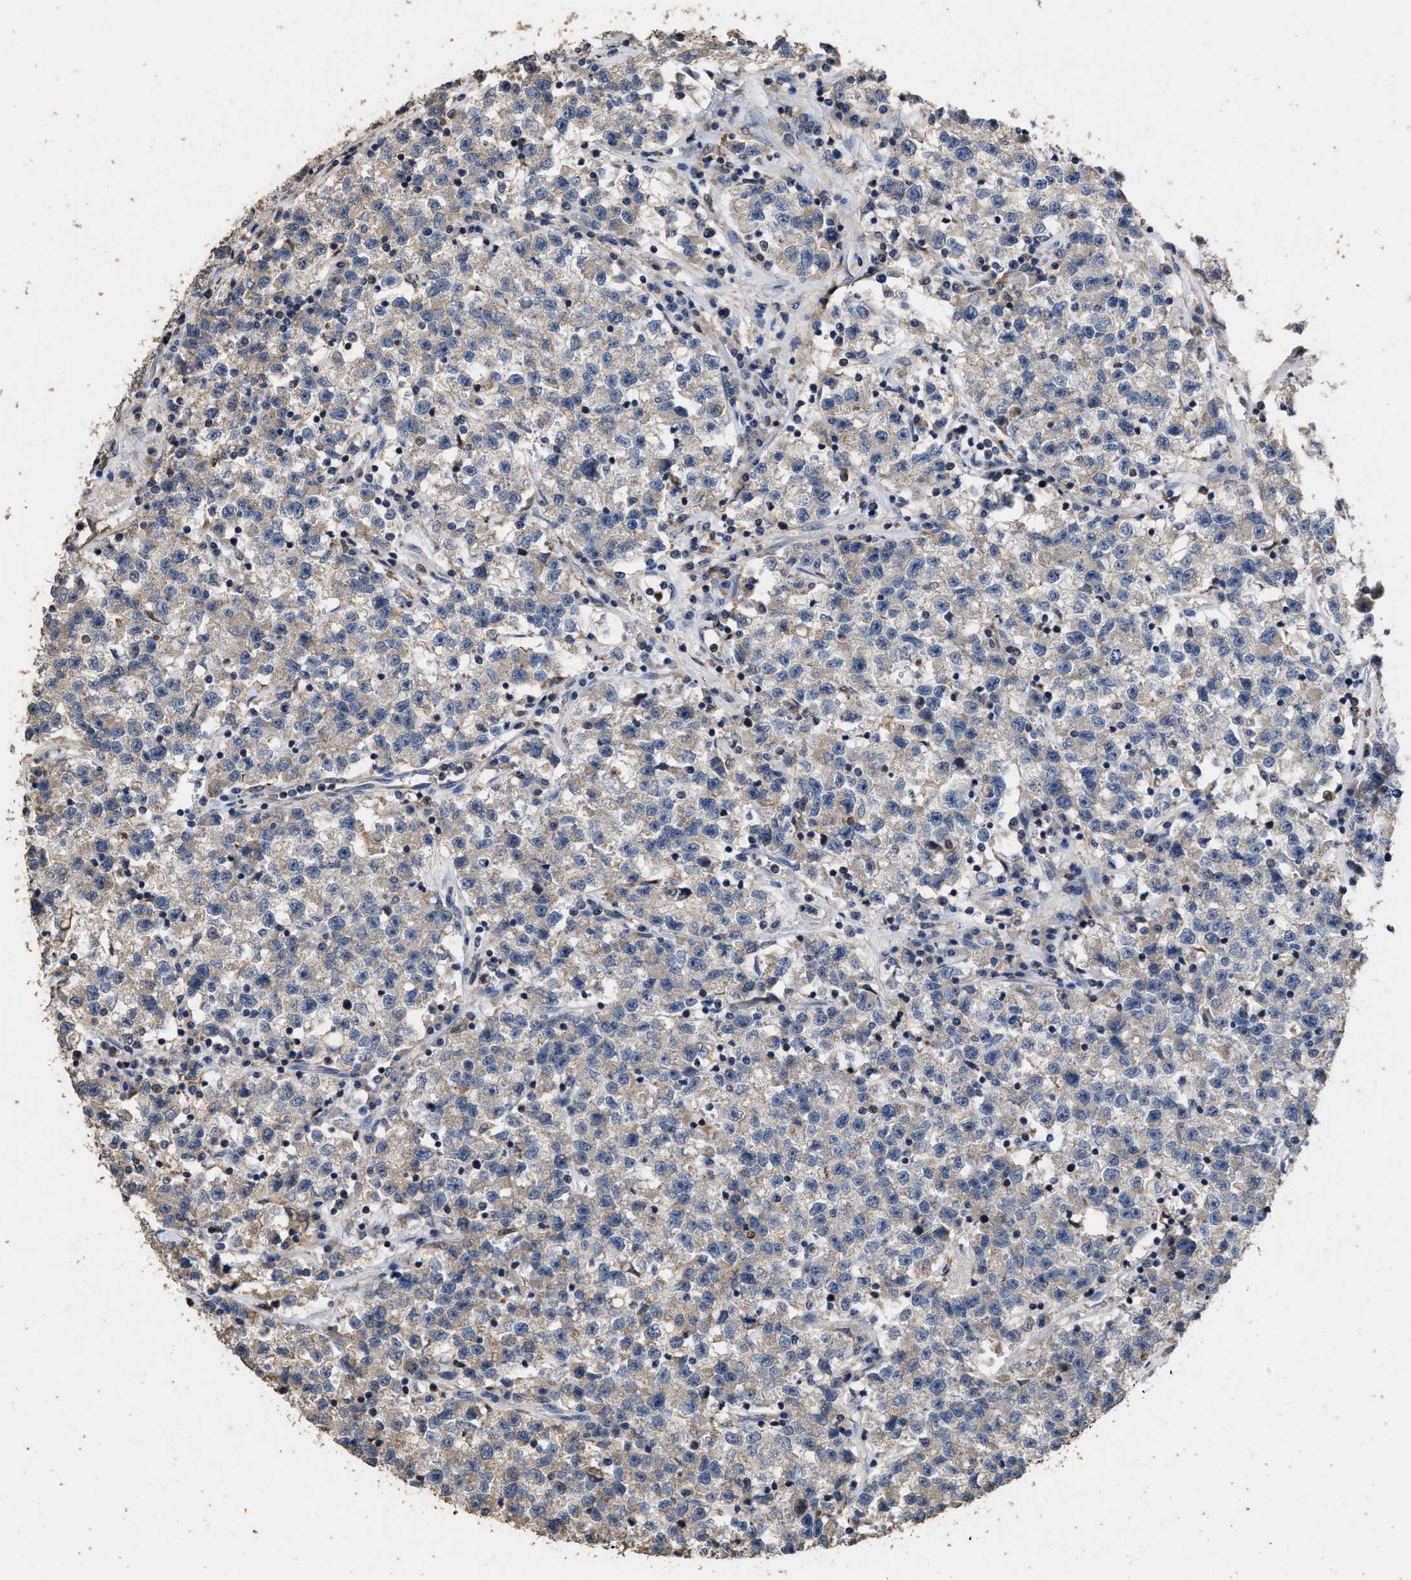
{"staining": {"intensity": "weak", "quantity": "25%-75%", "location": "cytoplasmic/membranous"}, "tissue": "testis cancer", "cell_type": "Tumor cells", "image_type": "cancer", "snomed": [{"axis": "morphology", "description": "Seminoma, NOS"}, {"axis": "topography", "description": "Testis"}], "caption": "IHC of testis seminoma demonstrates low levels of weak cytoplasmic/membranous positivity in about 25%-75% of tumor cells. The protein of interest is stained brown, and the nuclei are stained in blue (DAB IHC with brightfield microscopy, high magnification).", "gene": "TDRKH", "patient": {"sex": "male", "age": 22}}